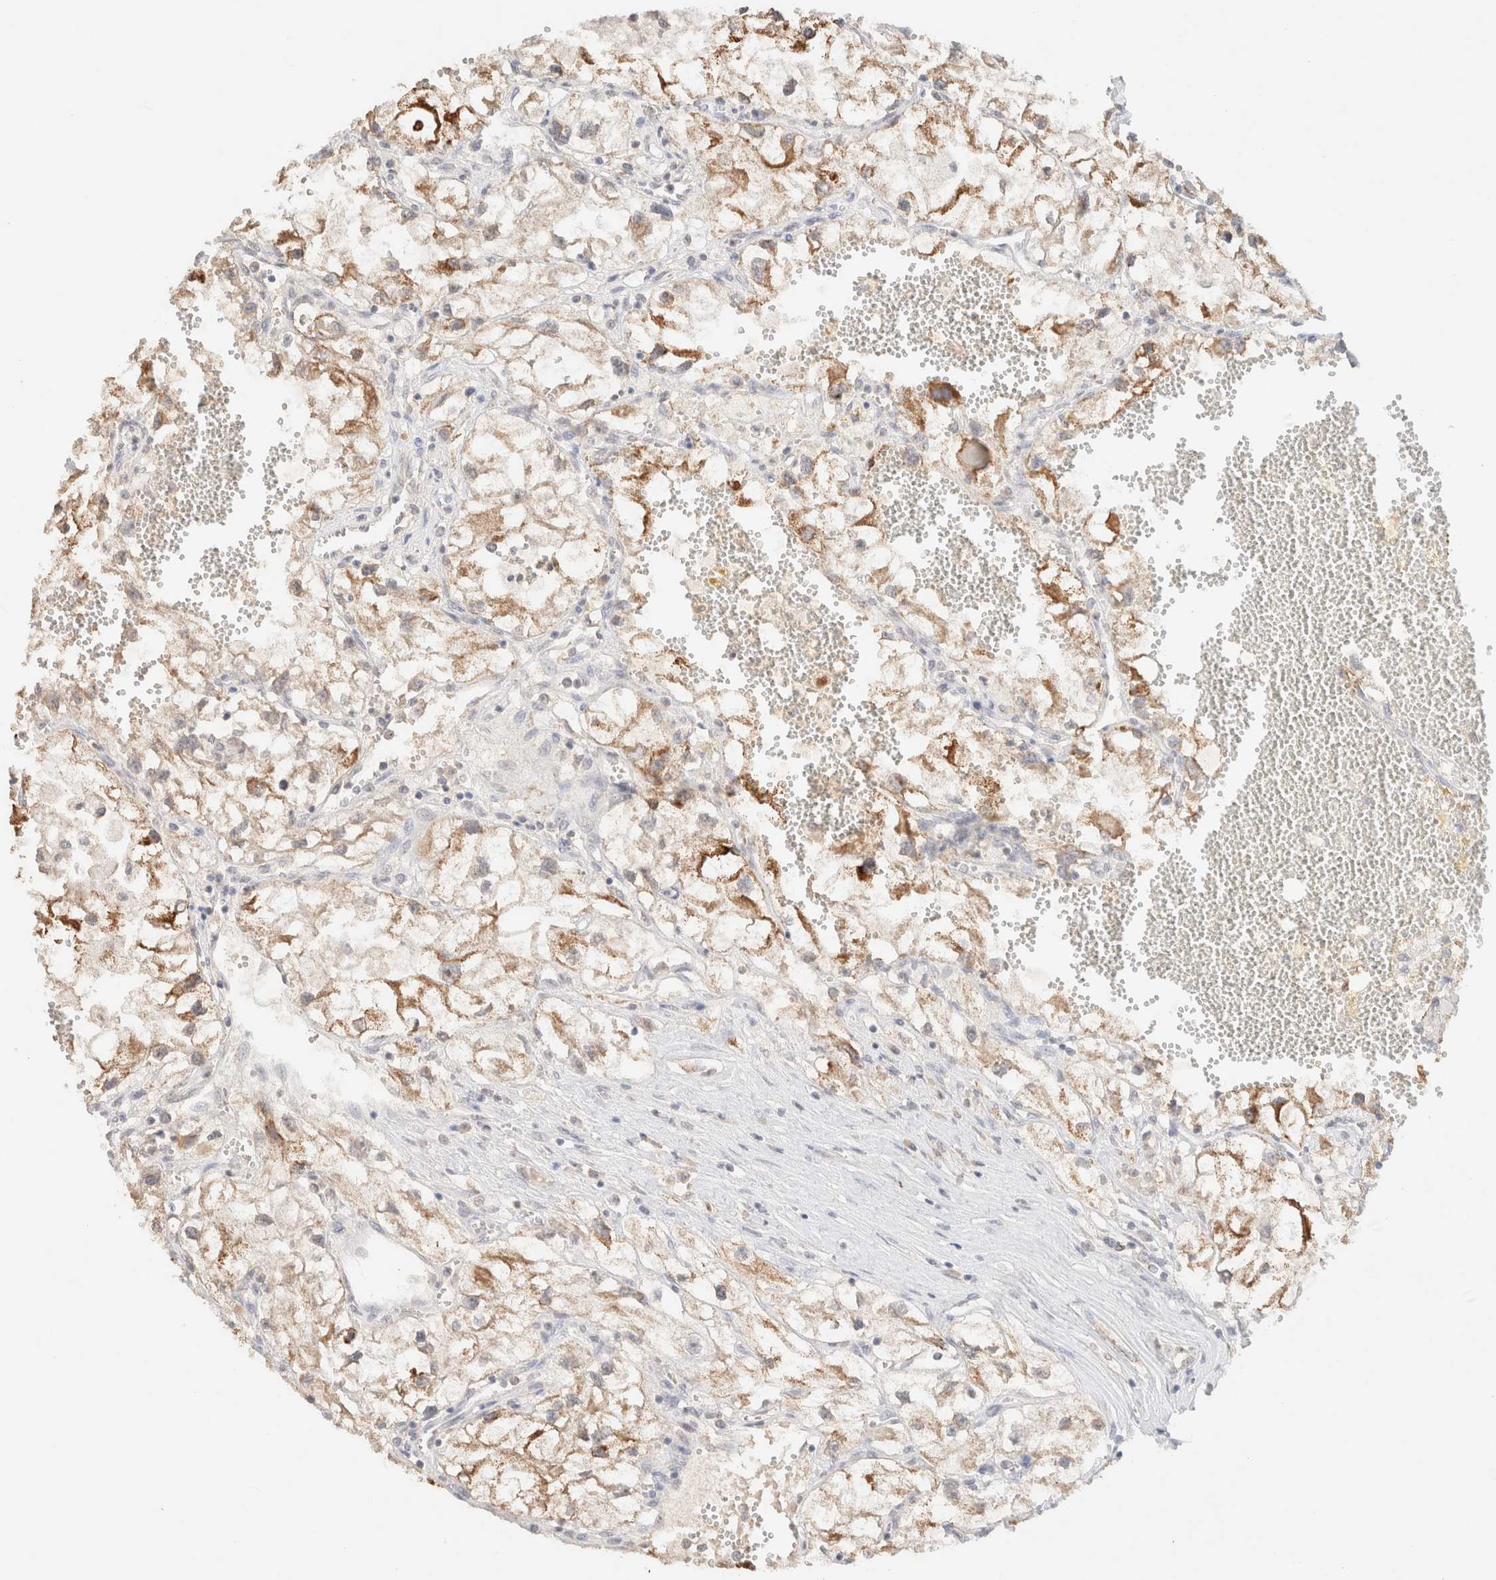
{"staining": {"intensity": "moderate", "quantity": ">75%", "location": "cytoplasmic/membranous"}, "tissue": "renal cancer", "cell_type": "Tumor cells", "image_type": "cancer", "snomed": [{"axis": "morphology", "description": "Adenocarcinoma, NOS"}, {"axis": "topography", "description": "Kidney"}], "caption": "Immunohistochemistry (IHC) histopathology image of renal cancer stained for a protein (brown), which displays medium levels of moderate cytoplasmic/membranous positivity in approximately >75% of tumor cells.", "gene": "CPA1", "patient": {"sex": "female", "age": 70}}